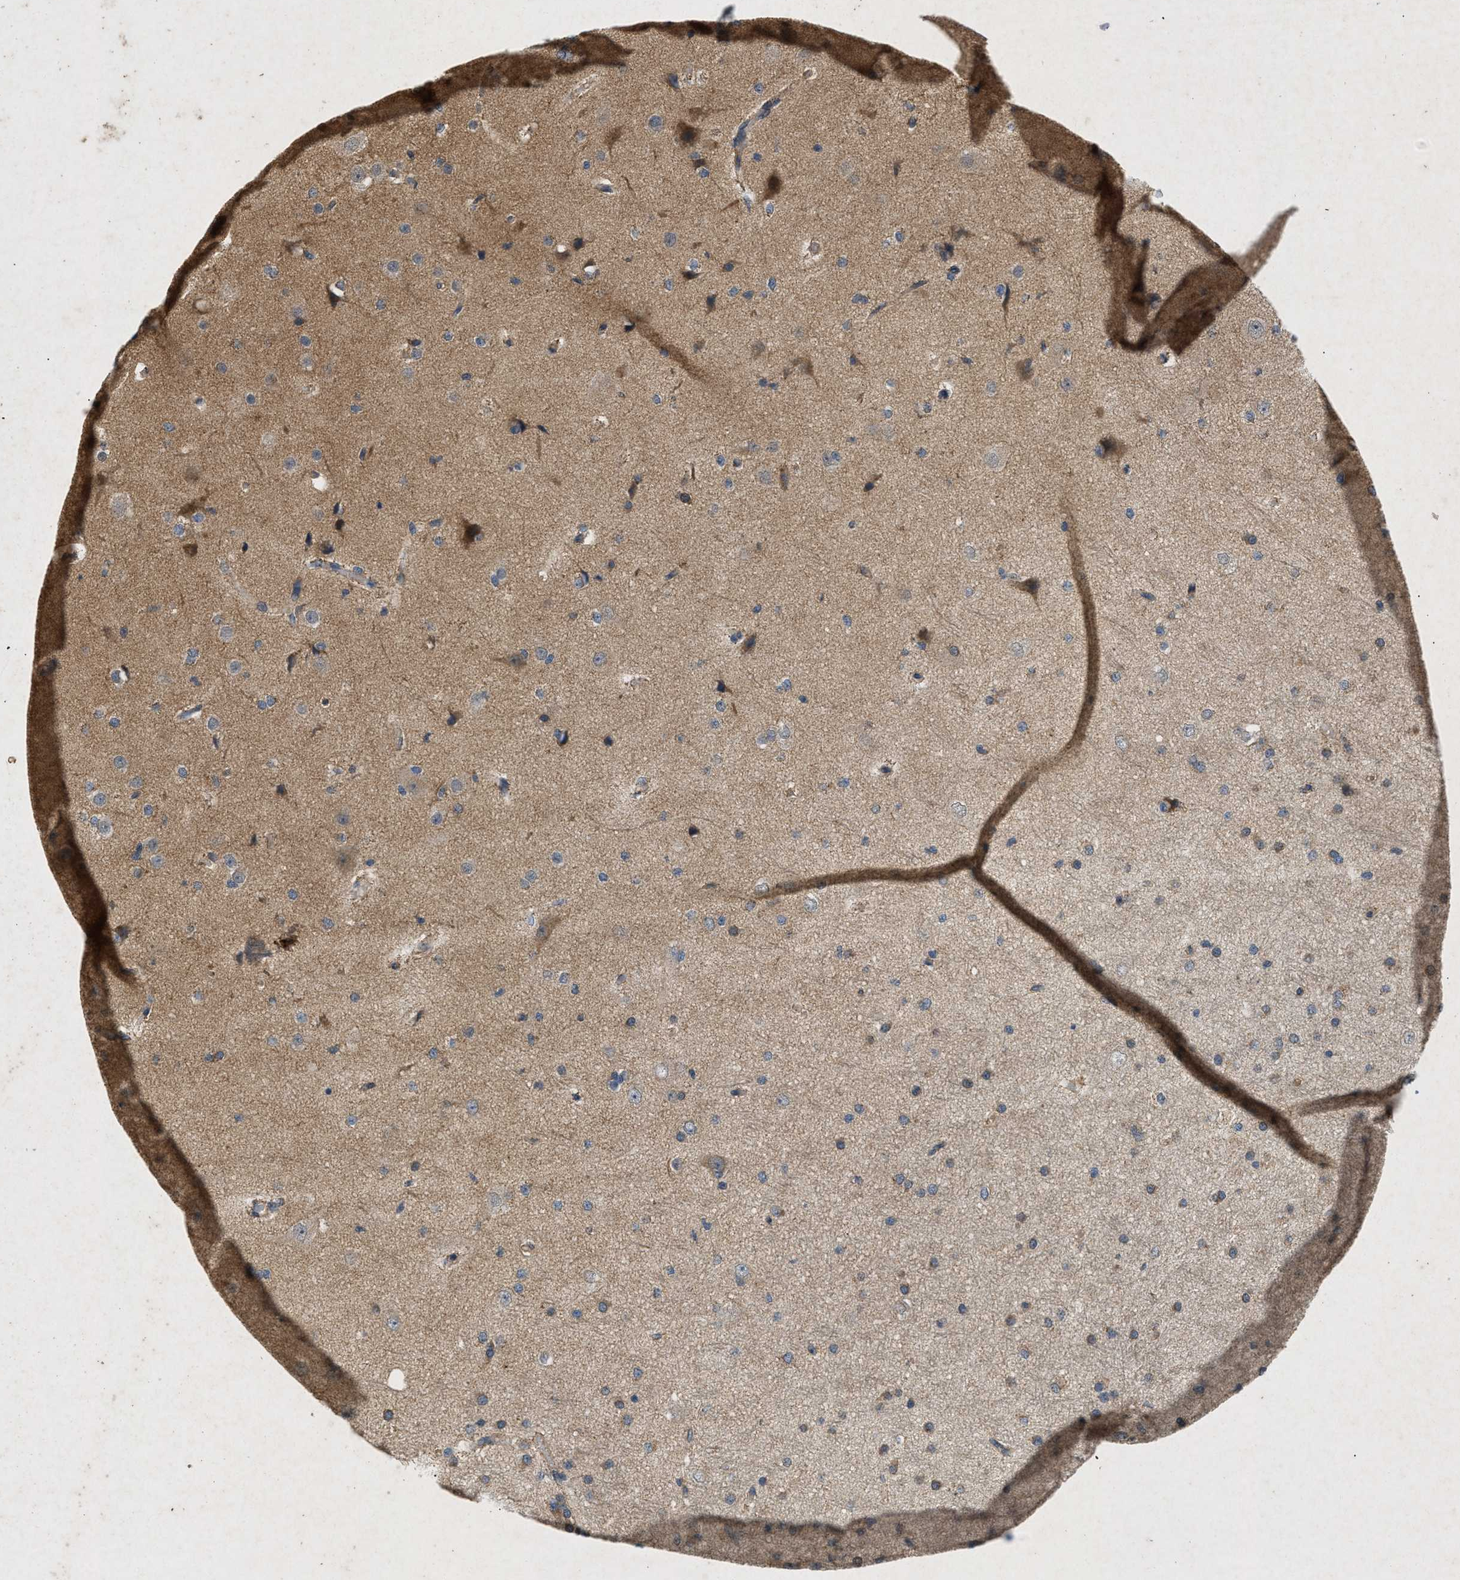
{"staining": {"intensity": "weak", "quantity": ">75%", "location": "cytoplasmic/membranous"}, "tissue": "cerebral cortex", "cell_type": "Endothelial cells", "image_type": "normal", "snomed": [{"axis": "morphology", "description": "Normal tissue, NOS"}, {"axis": "morphology", "description": "Developmental malformation"}, {"axis": "topography", "description": "Cerebral cortex"}], "caption": "Endothelial cells show low levels of weak cytoplasmic/membranous positivity in approximately >75% of cells in benign cerebral cortex. (IHC, brightfield microscopy, high magnification).", "gene": "PRKG2", "patient": {"sex": "female", "age": 30}}